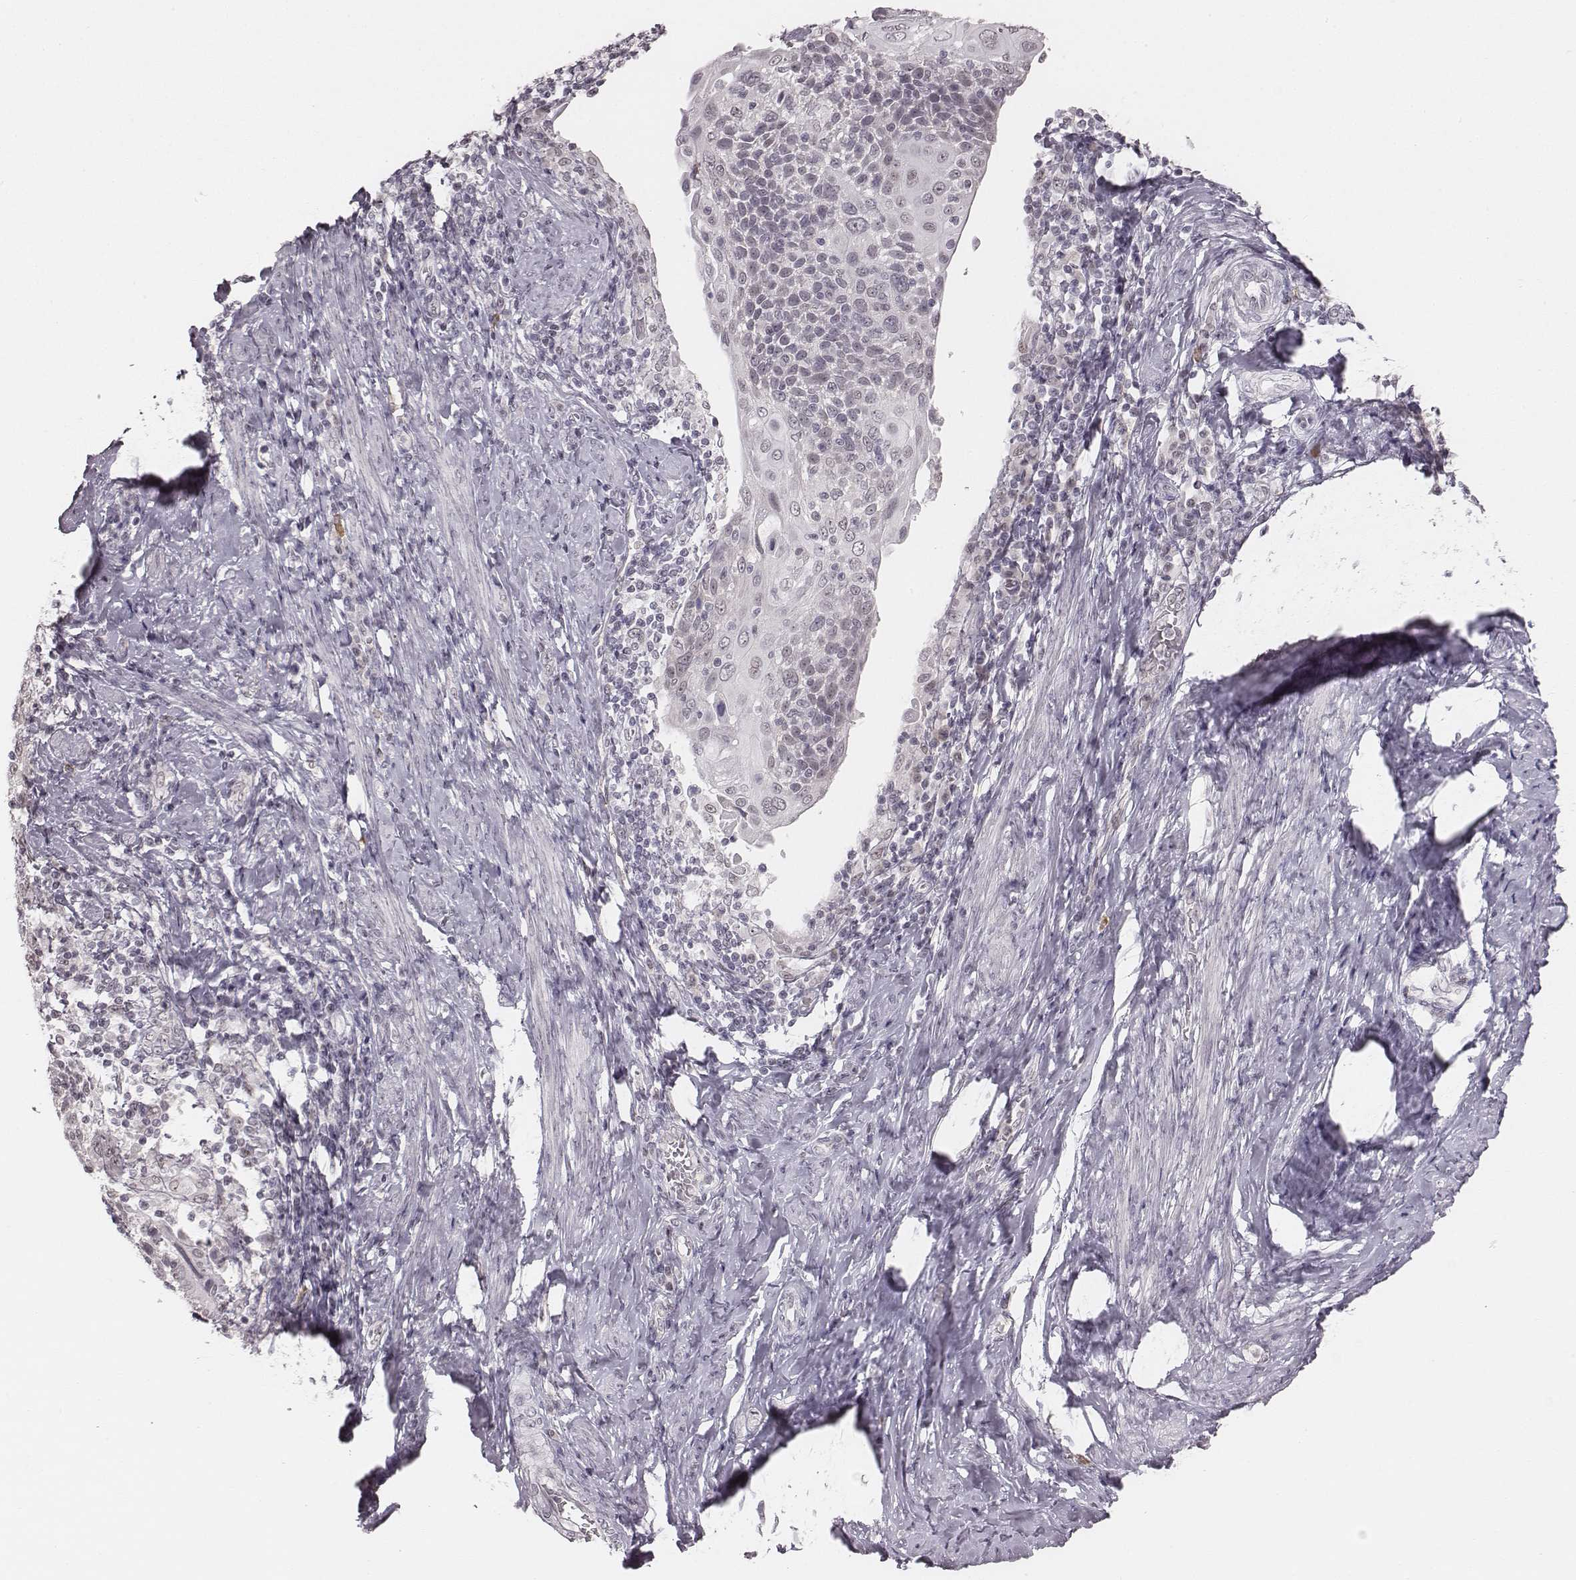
{"staining": {"intensity": "negative", "quantity": "none", "location": "none"}, "tissue": "cervical cancer", "cell_type": "Tumor cells", "image_type": "cancer", "snomed": [{"axis": "morphology", "description": "Squamous cell carcinoma, NOS"}, {"axis": "topography", "description": "Cervix"}], "caption": "Immunohistochemistry (IHC) micrograph of neoplastic tissue: human cervical cancer (squamous cell carcinoma) stained with DAB reveals no significant protein positivity in tumor cells.", "gene": "RPGRIP1", "patient": {"sex": "female", "age": 61}}